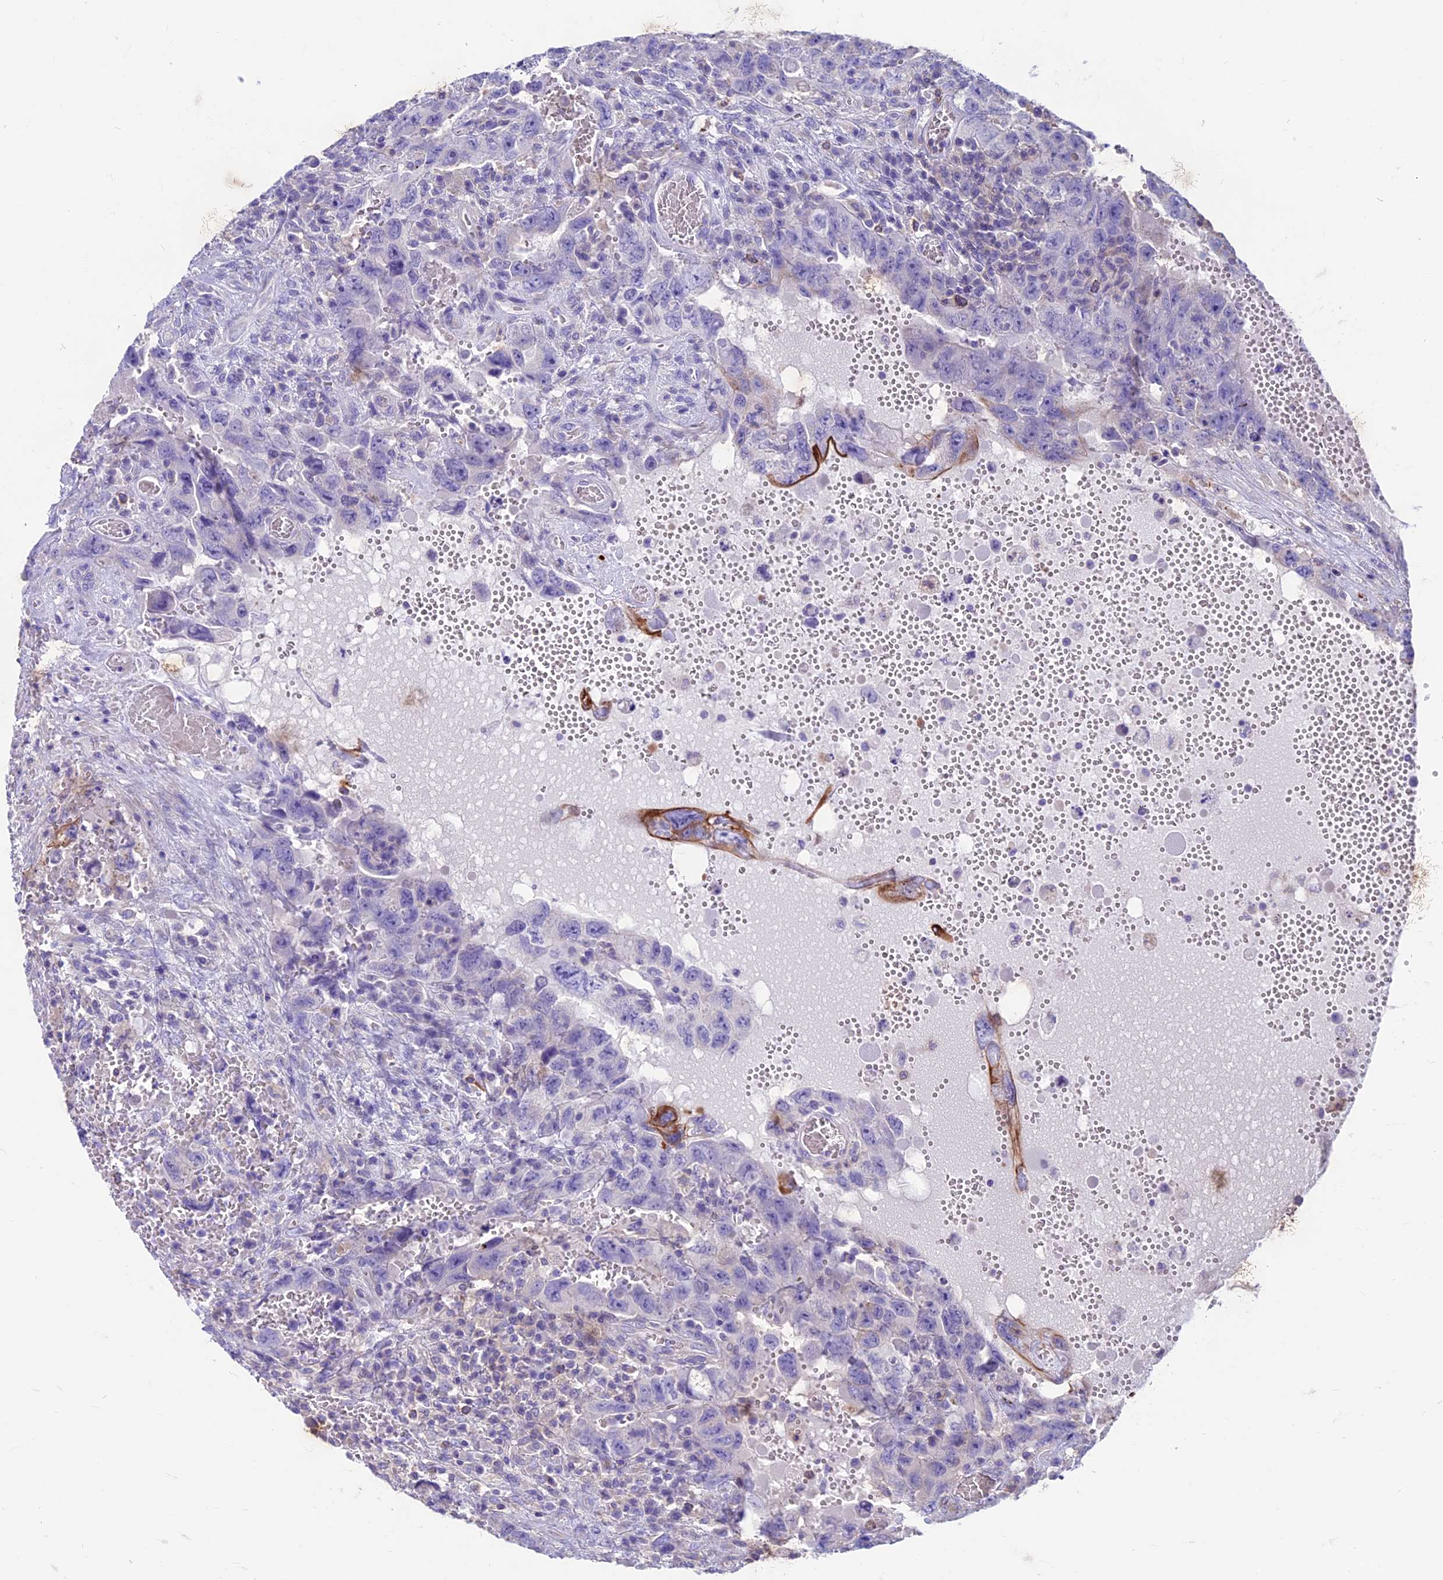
{"staining": {"intensity": "strong", "quantity": "<25%", "location": "cytoplasmic/membranous"}, "tissue": "testis cancer", "cell_type": "Tumor cells", "image_type": "cancer", "snomed": [{"axis": "morphology", "description": "Carcinoma, Embryonal, NOS"}, {"axis": "topography", "description": "Testis"}], "caption": "Testis embryonal carcinoma tissue shows strong cytoplasmic/membranous staining in about <25% of tumor cells, visualized by immunohistochemistry.", "gene": "CDAN1", "patient": {"sex": "male", "age": 26}}